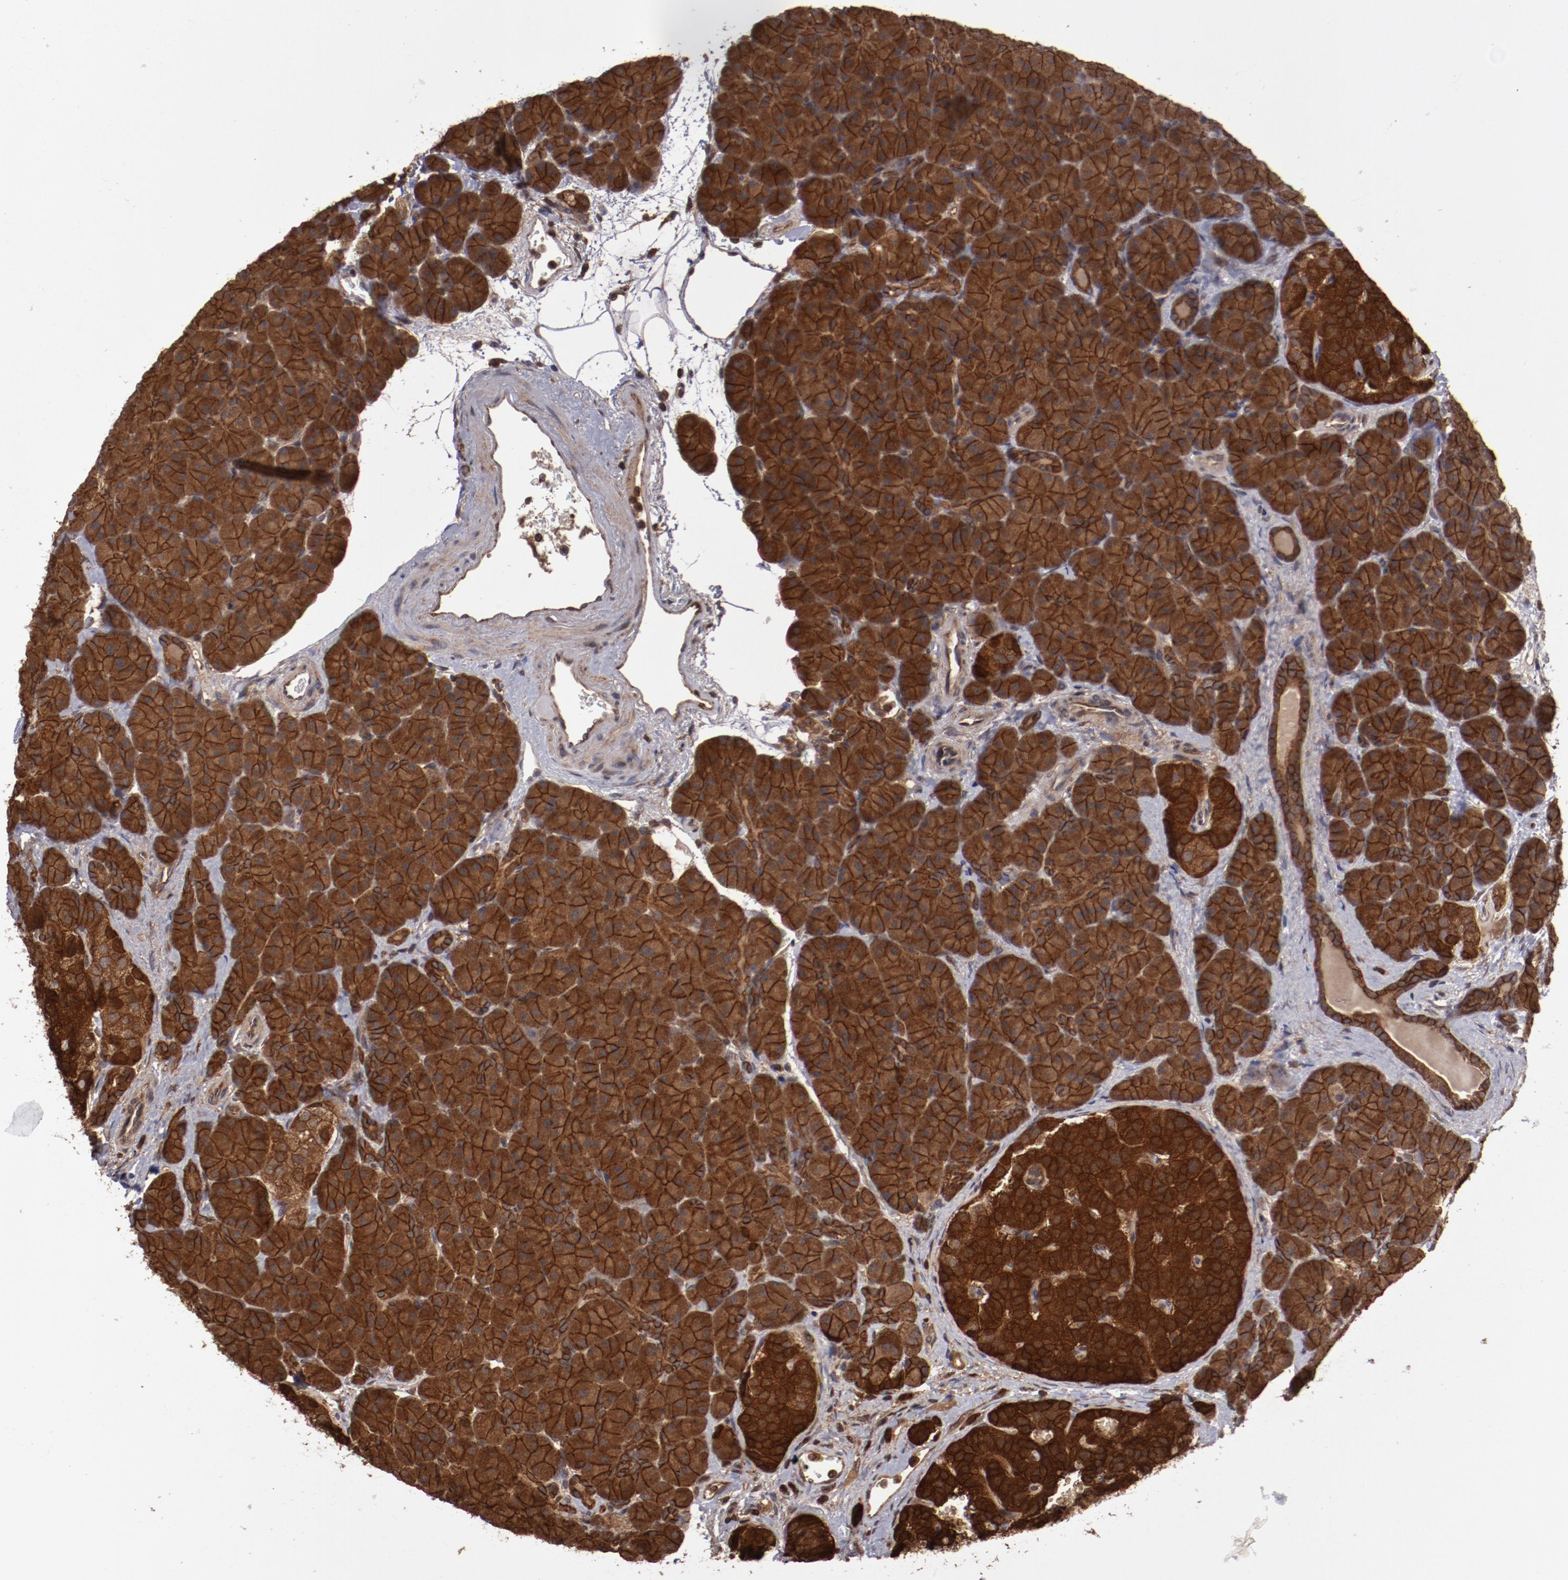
{"staining": {"intensity": "moderate", "quantity": ">75%", "location": "cytoplasmic/membranous"}, "tissue": "pancreas", "cell_type": "Exocrine glandular cells", "image_type": "normal", "snomed": [{"axis": "morphology", "description": "Normal tissue, NOS"}, {"axis": "topography", "description": "Pancreas"}], "caption": "A high-resolution histopathology image shows IHC staining of normal pancreas, which shows moderate cytoplasmic/membranous expression in about >75% of exocrine glandular cells.", "gene": "RPS6KA6", "patient": {"sex": "male", "age": 66}}